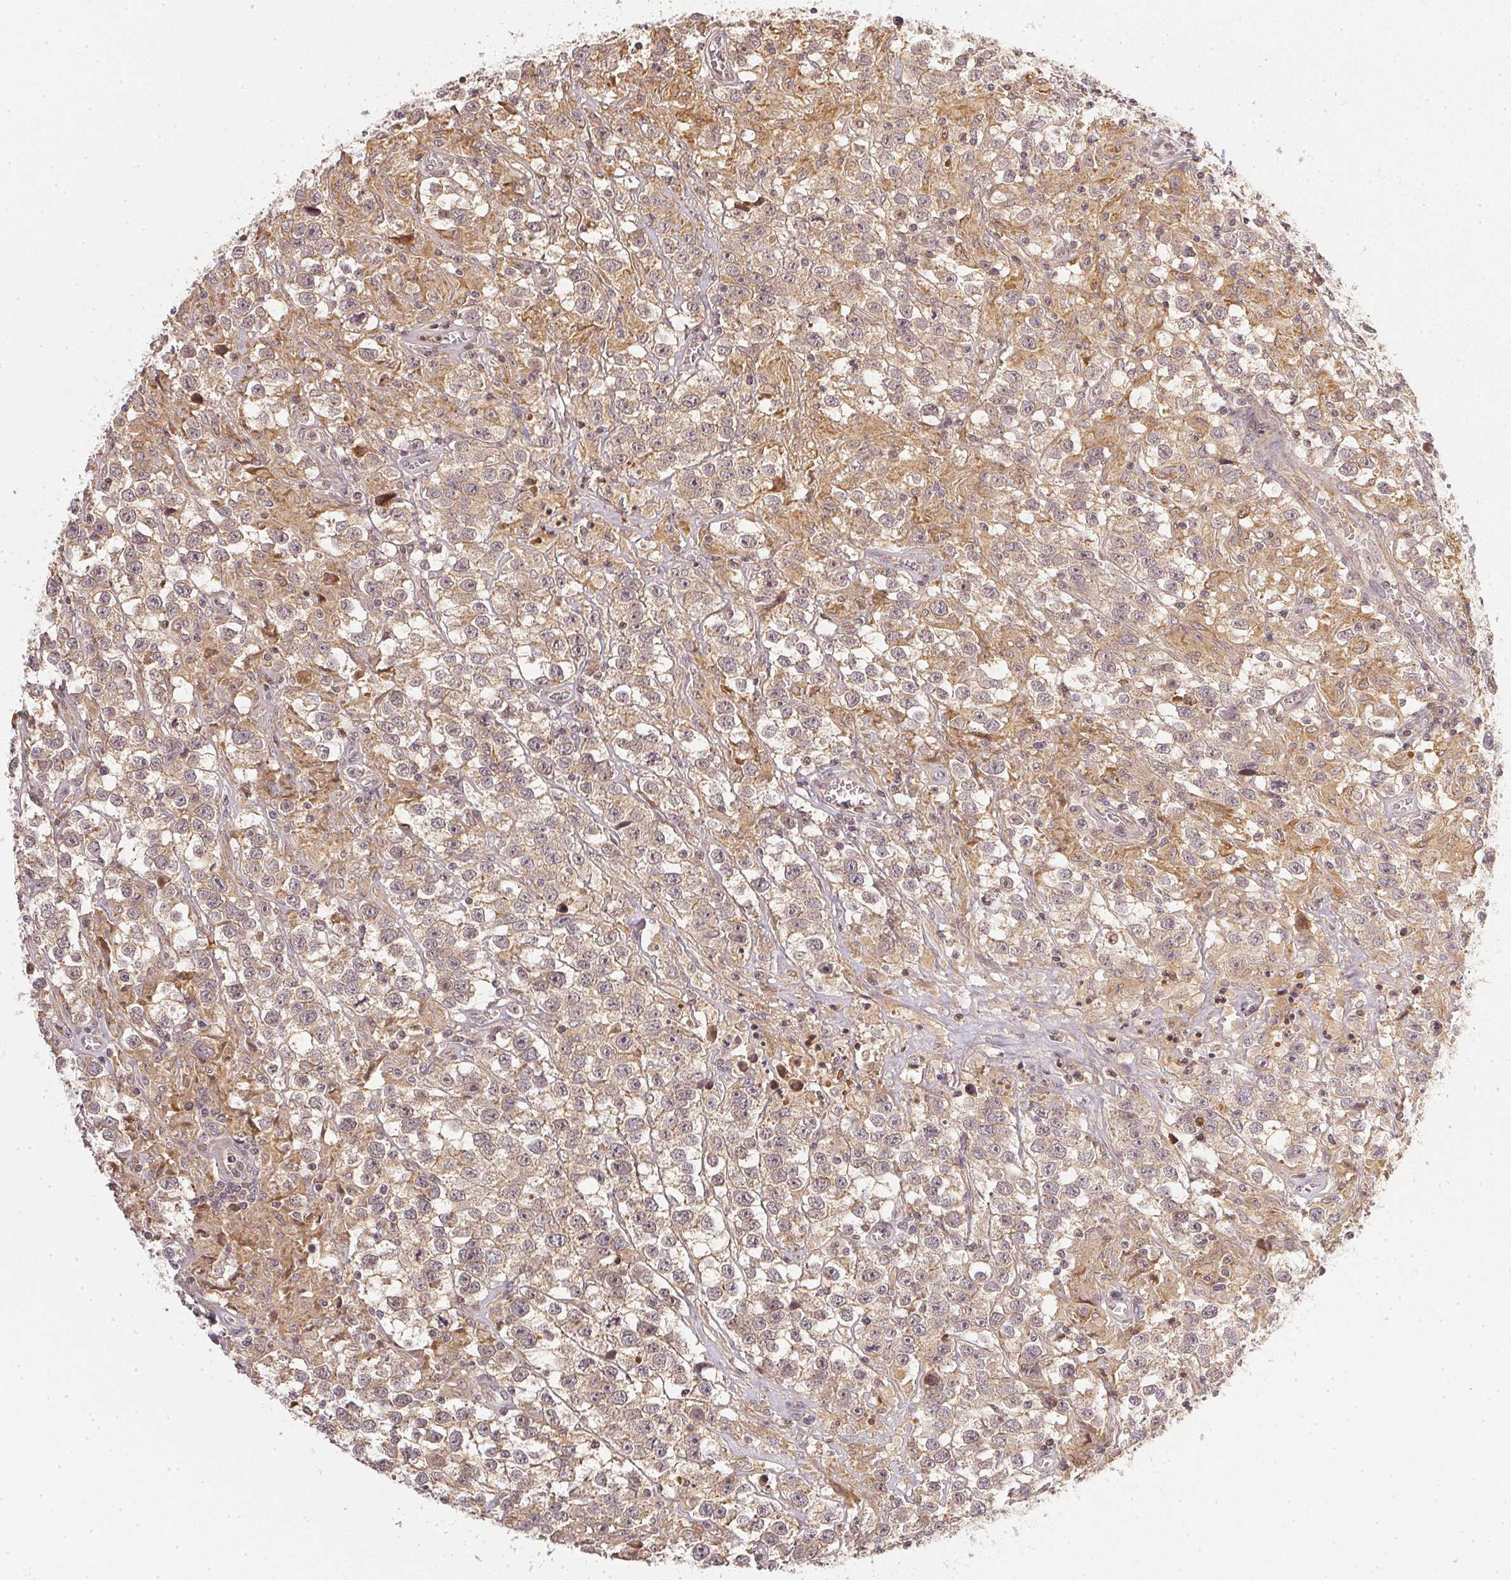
{"staining": {"intensity": "negative", "quantity": "none", "location": "none"}, "tissue": "testis cancer", "cell_type": "Tumor cells", "image_type": "cancer", "snomed": [{"axis": "morphology", "description": "Seminoma, NOS"}, {"axis": "topography", "description": "Testis"}], "caption": "The immunohistochemistry (IHC) histopathology image has no significant staining in tumor cells of testis cancer tissue. The staining was performed using DAB (3,3'-diaminobenzidine) to visualize the protein expression in brown, while the nuclei were stained in blue with hematoxylin (Magnification: 20x).", "gene": "SERPINE1", "patient": {"sex": "male", "age": 43}}